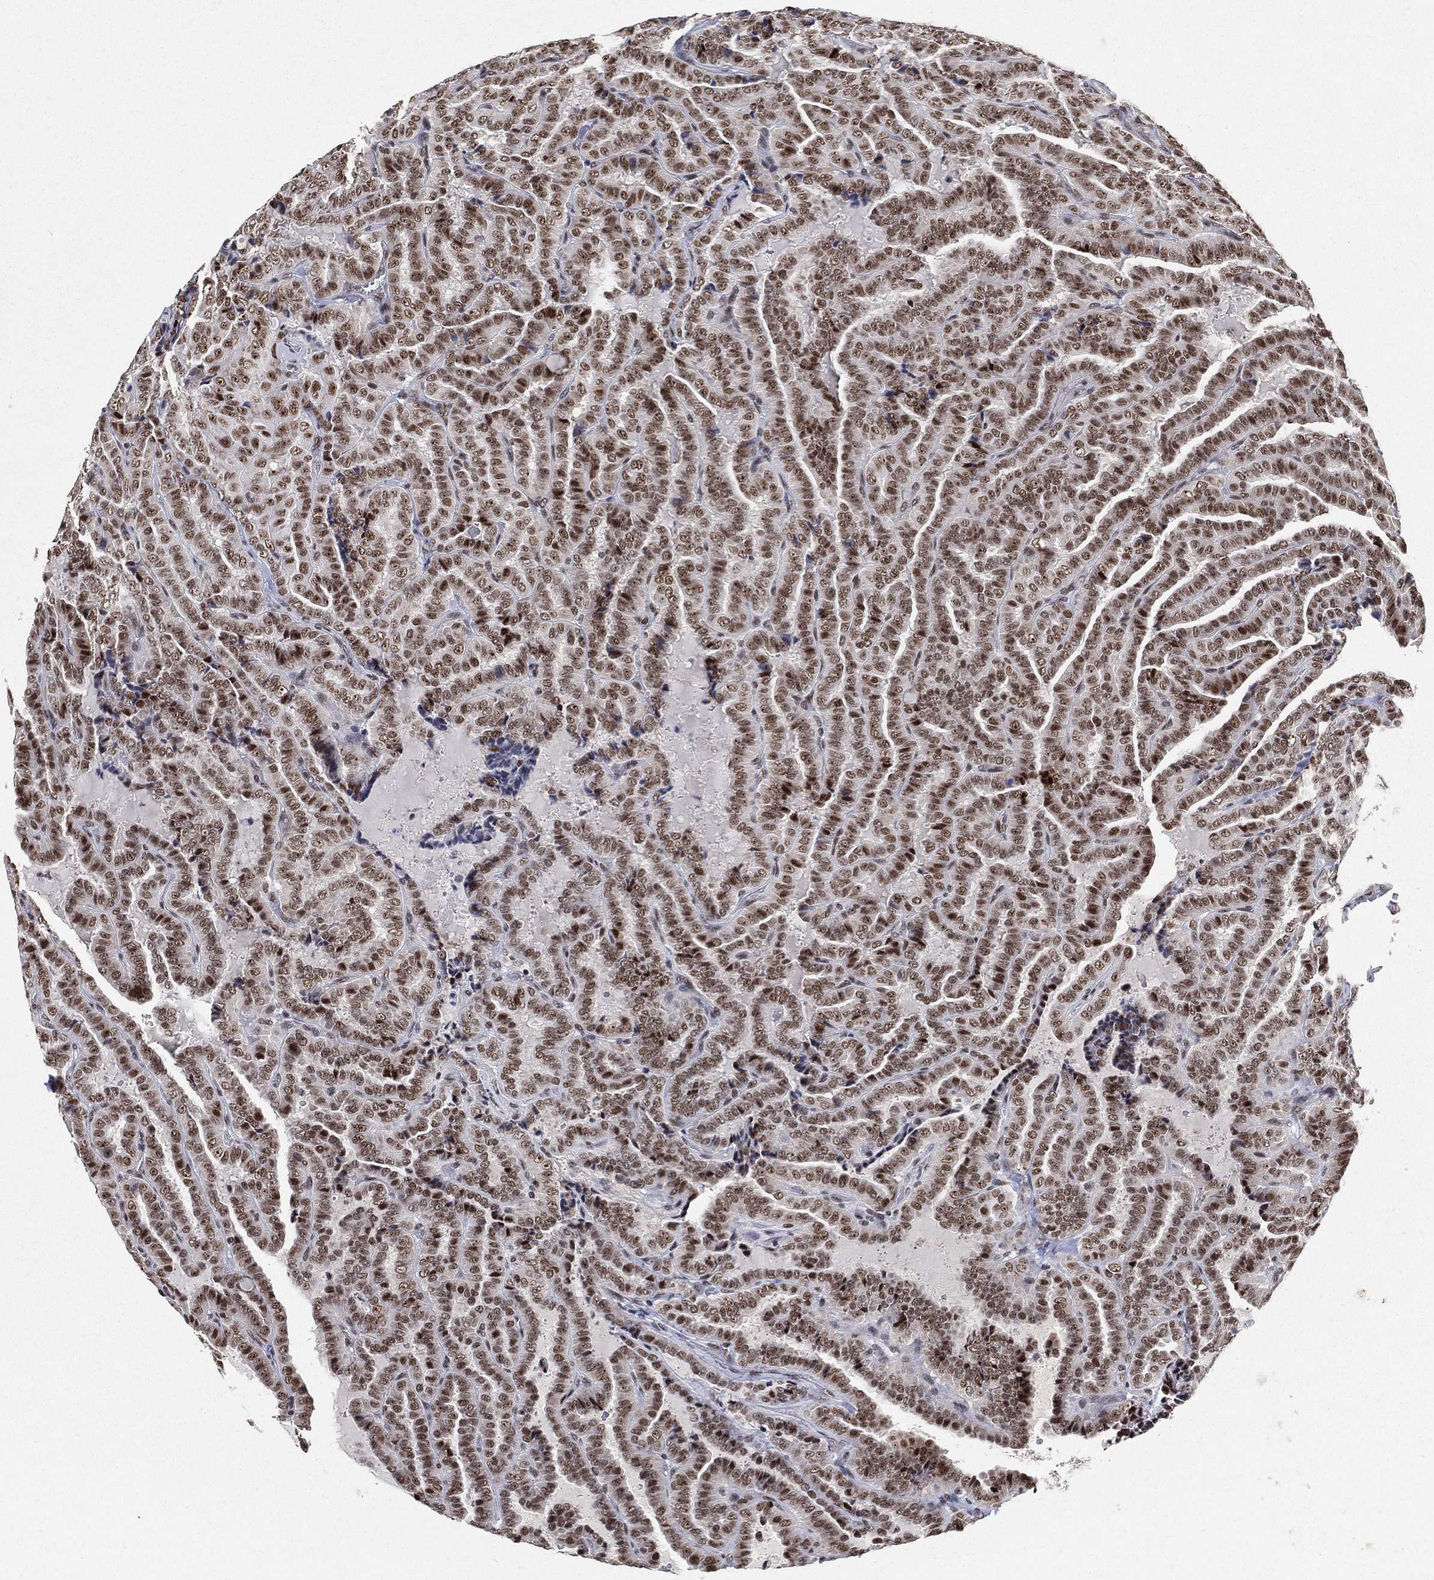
{"staining": {"intensity": "moderate", "quantity": ">75%", "location": "nuclear"}, "tissue": "thyroid cancer", "cell_type": "Tumor cells", "image_type": "cancer", "snomed": [{"axis": "morphology", "description": "Papillary adenocarcinoma, NOS"}, {"axis": "topography", "description": "Thyroid gland"}], "caption": "Immunohistochemistry micrograph of human papillary adenocarcinoma (thyroid) stained for a protein (brown), which shows medium levels of moderate nuclear staining in about >75% of tumor cells.", "gene": "DDX27", "patient": {"sex": "female", "age": 39}}